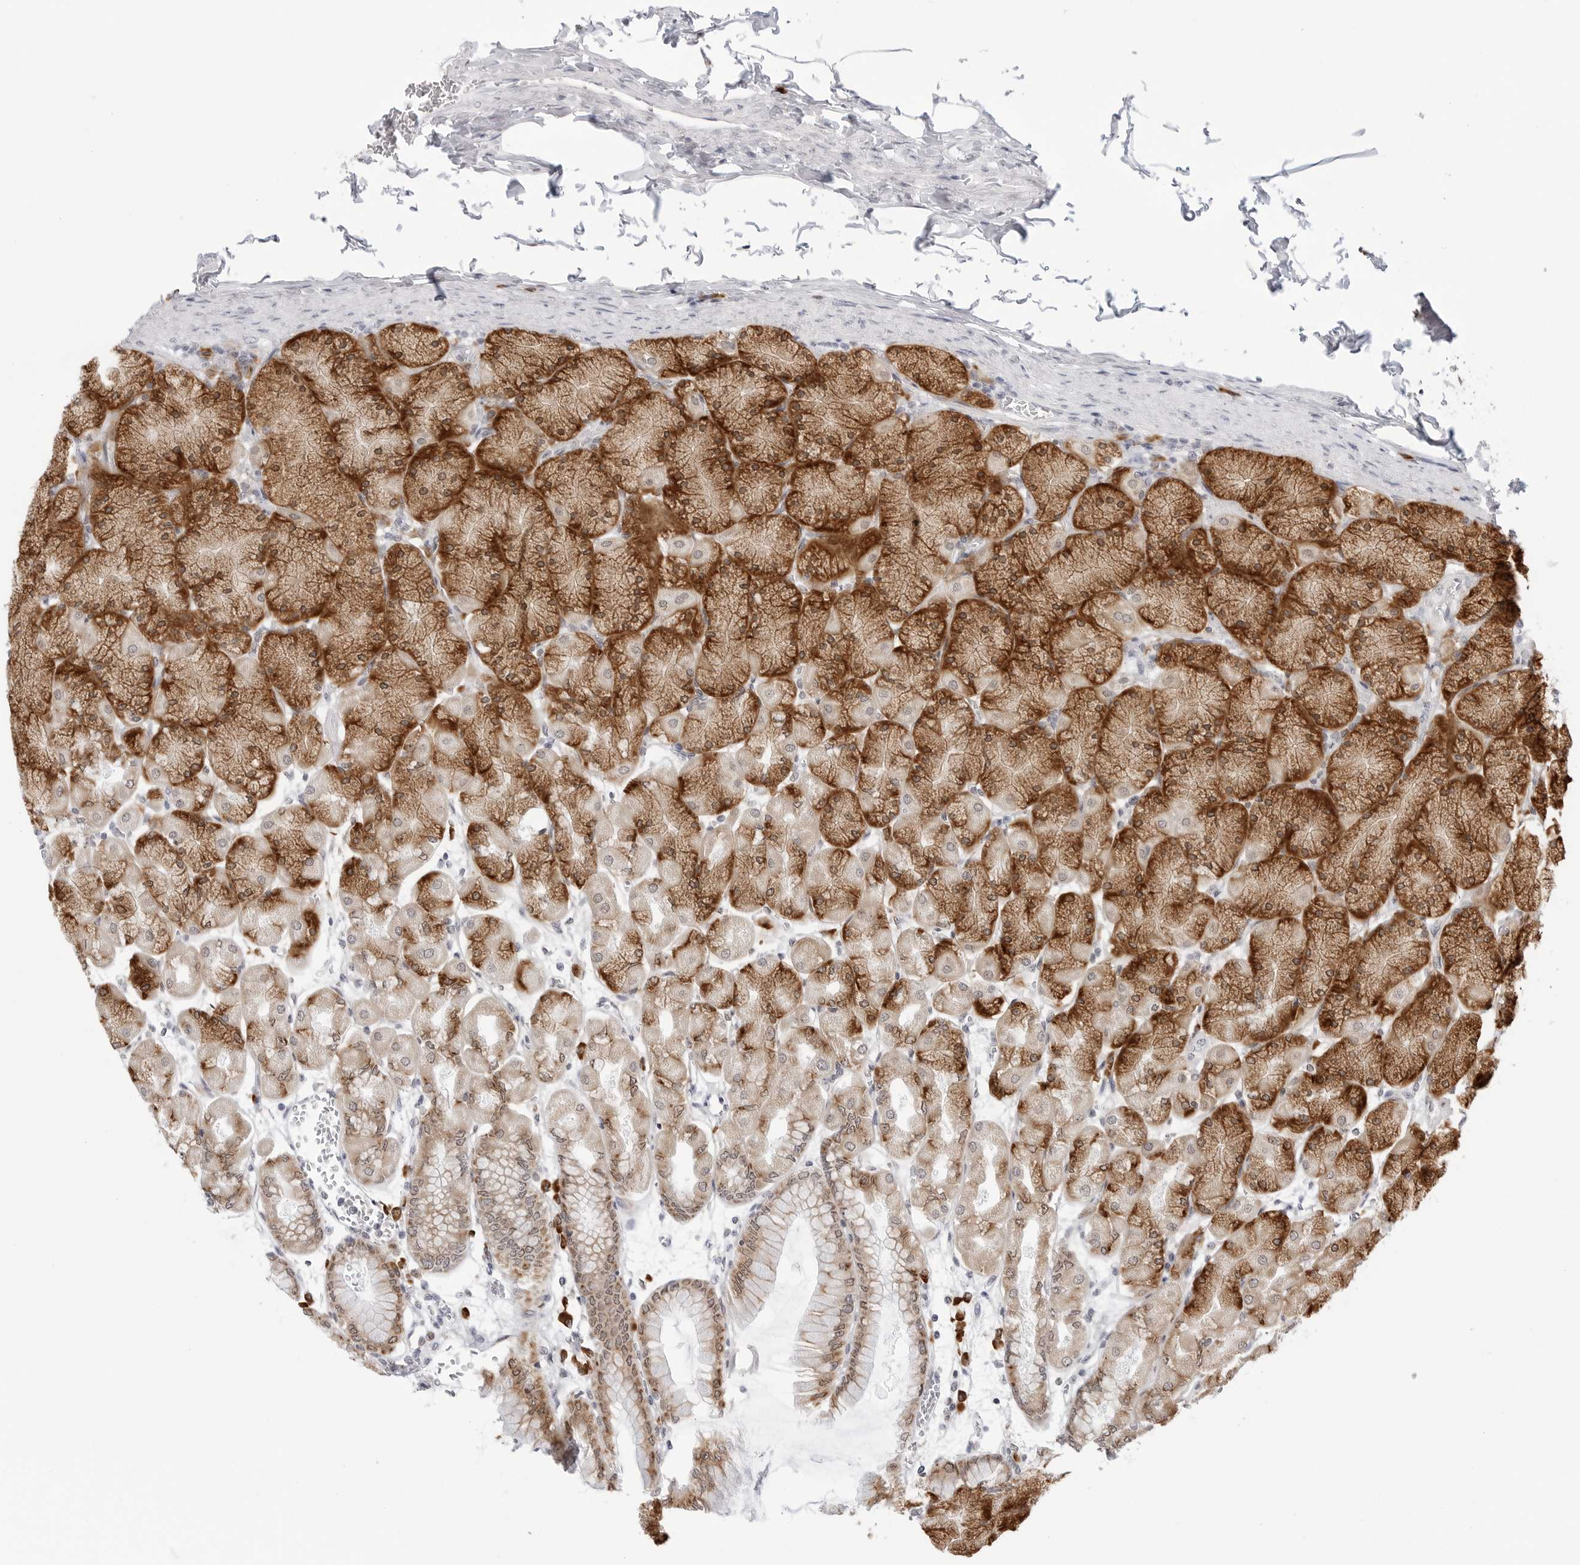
{"staining": {"intensity": "strong", "quantity": "25%-75%", "location": "cytoplasmic/membranous"}, "tissue": "stomach", "cell_type": "Glandular cells", "image_type": "normal", "snomed": [{"axis": "morphology", "description": "Normal tissue, NOS"}, {"axis": "topography", "description": "Stomach, upper"}], "caption": "Normal stomach shows strong cytoplasmic/membranous staining in about 25%-75% of glandular cells.", "gene": "RPN1", "patient": {"sex": "female", "age": 56}}